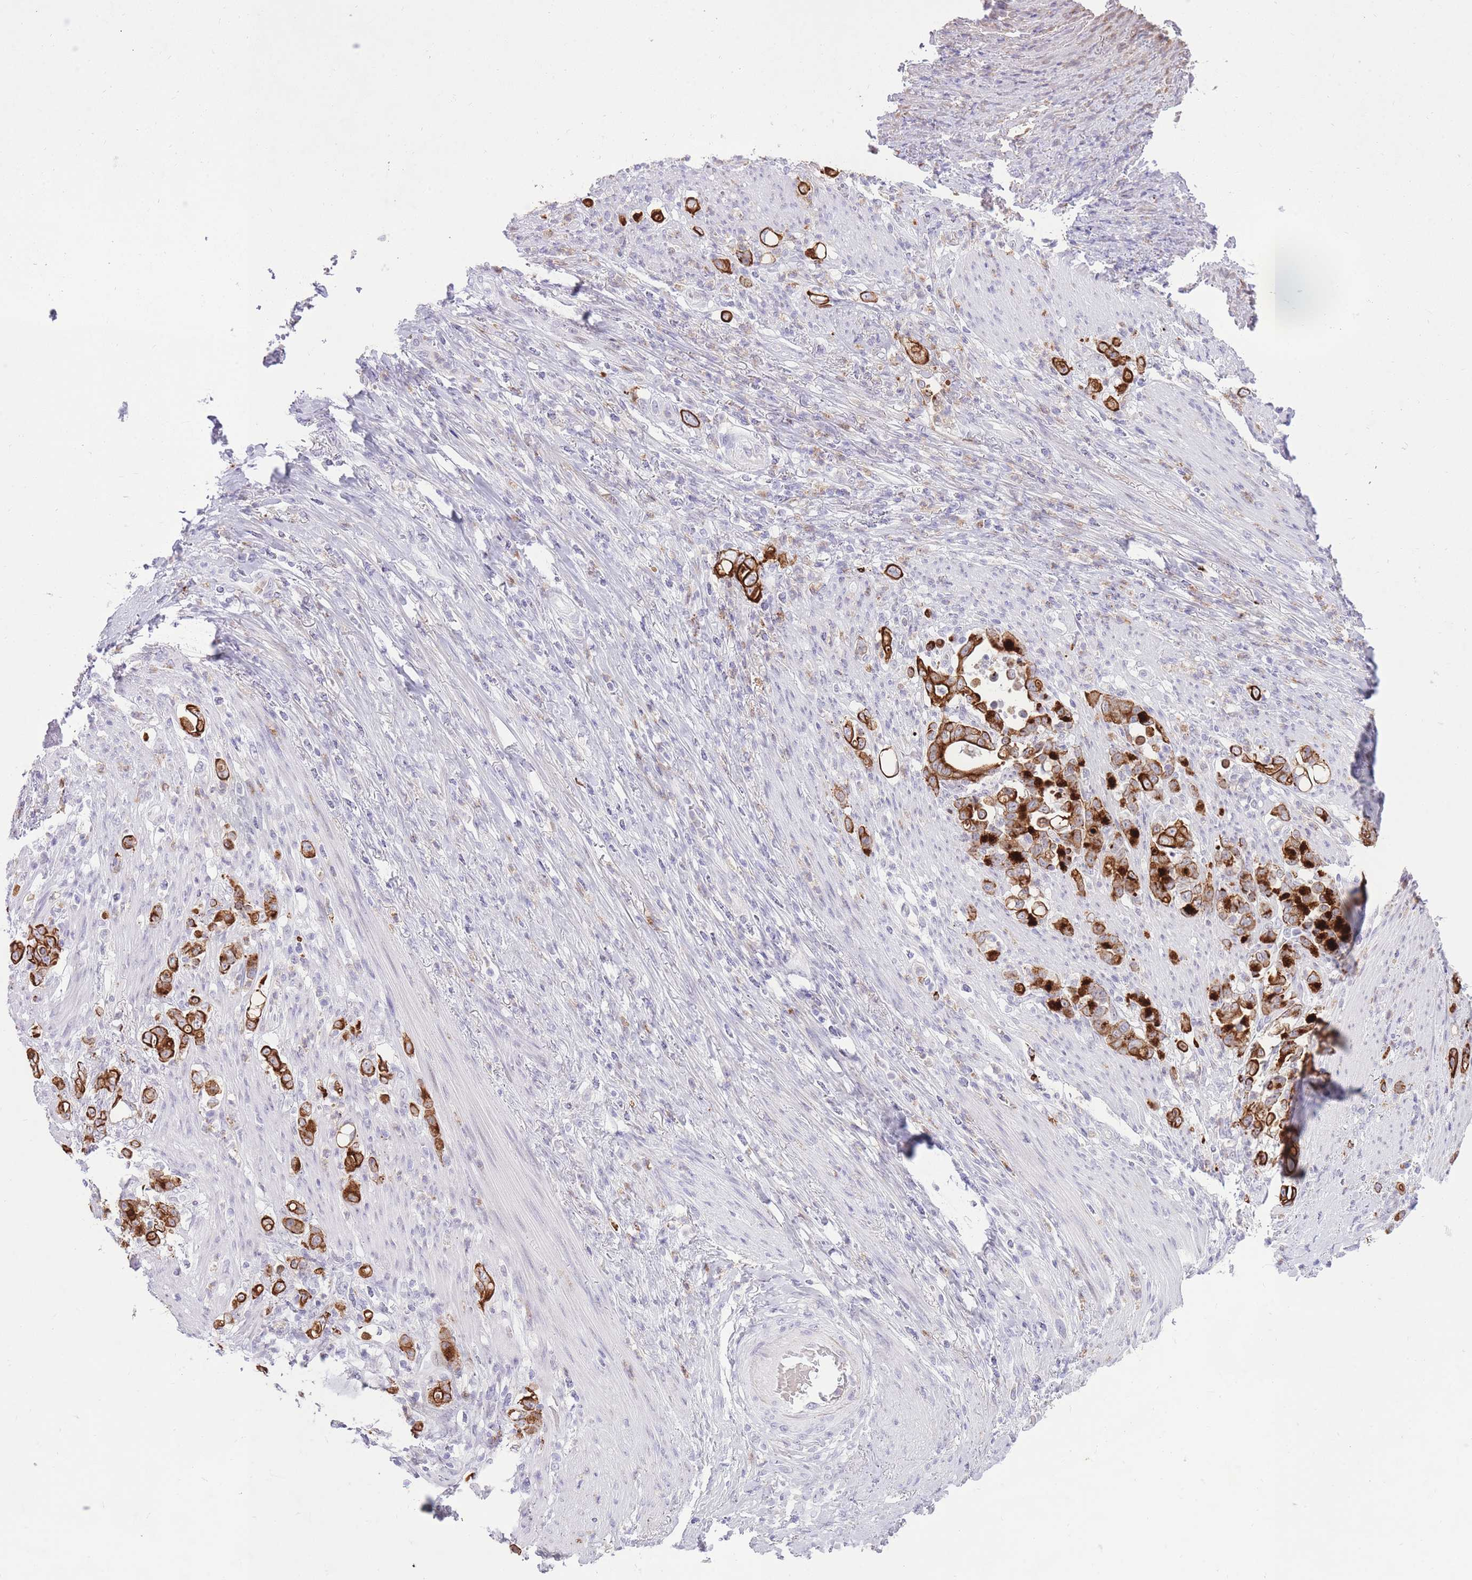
{"staining": {"intensity": "strong", "quantity": ">75%", "location": "cytoplasmic/membranous"}, "tissue": "stomach cancer", "cell_type": "Tumor cells", "image_type": "cancer", "snomed": [{"axis": "morphology", "description": "Normal tissue, NOS"}, {"axis": "morphology", "description": "Adenocarcinoma, NOS"}, {"axis": "topography", "description": "Stomach"}], "caption": "Strong cytoplasmic/membranous positivity for a protein is identified in about >75% of tumor cells of stomach cancer (adenocarcinoma) using immunohistochemistry.", "gene": "MEIS3", "patient": {"sex": "female", "age": 79}}